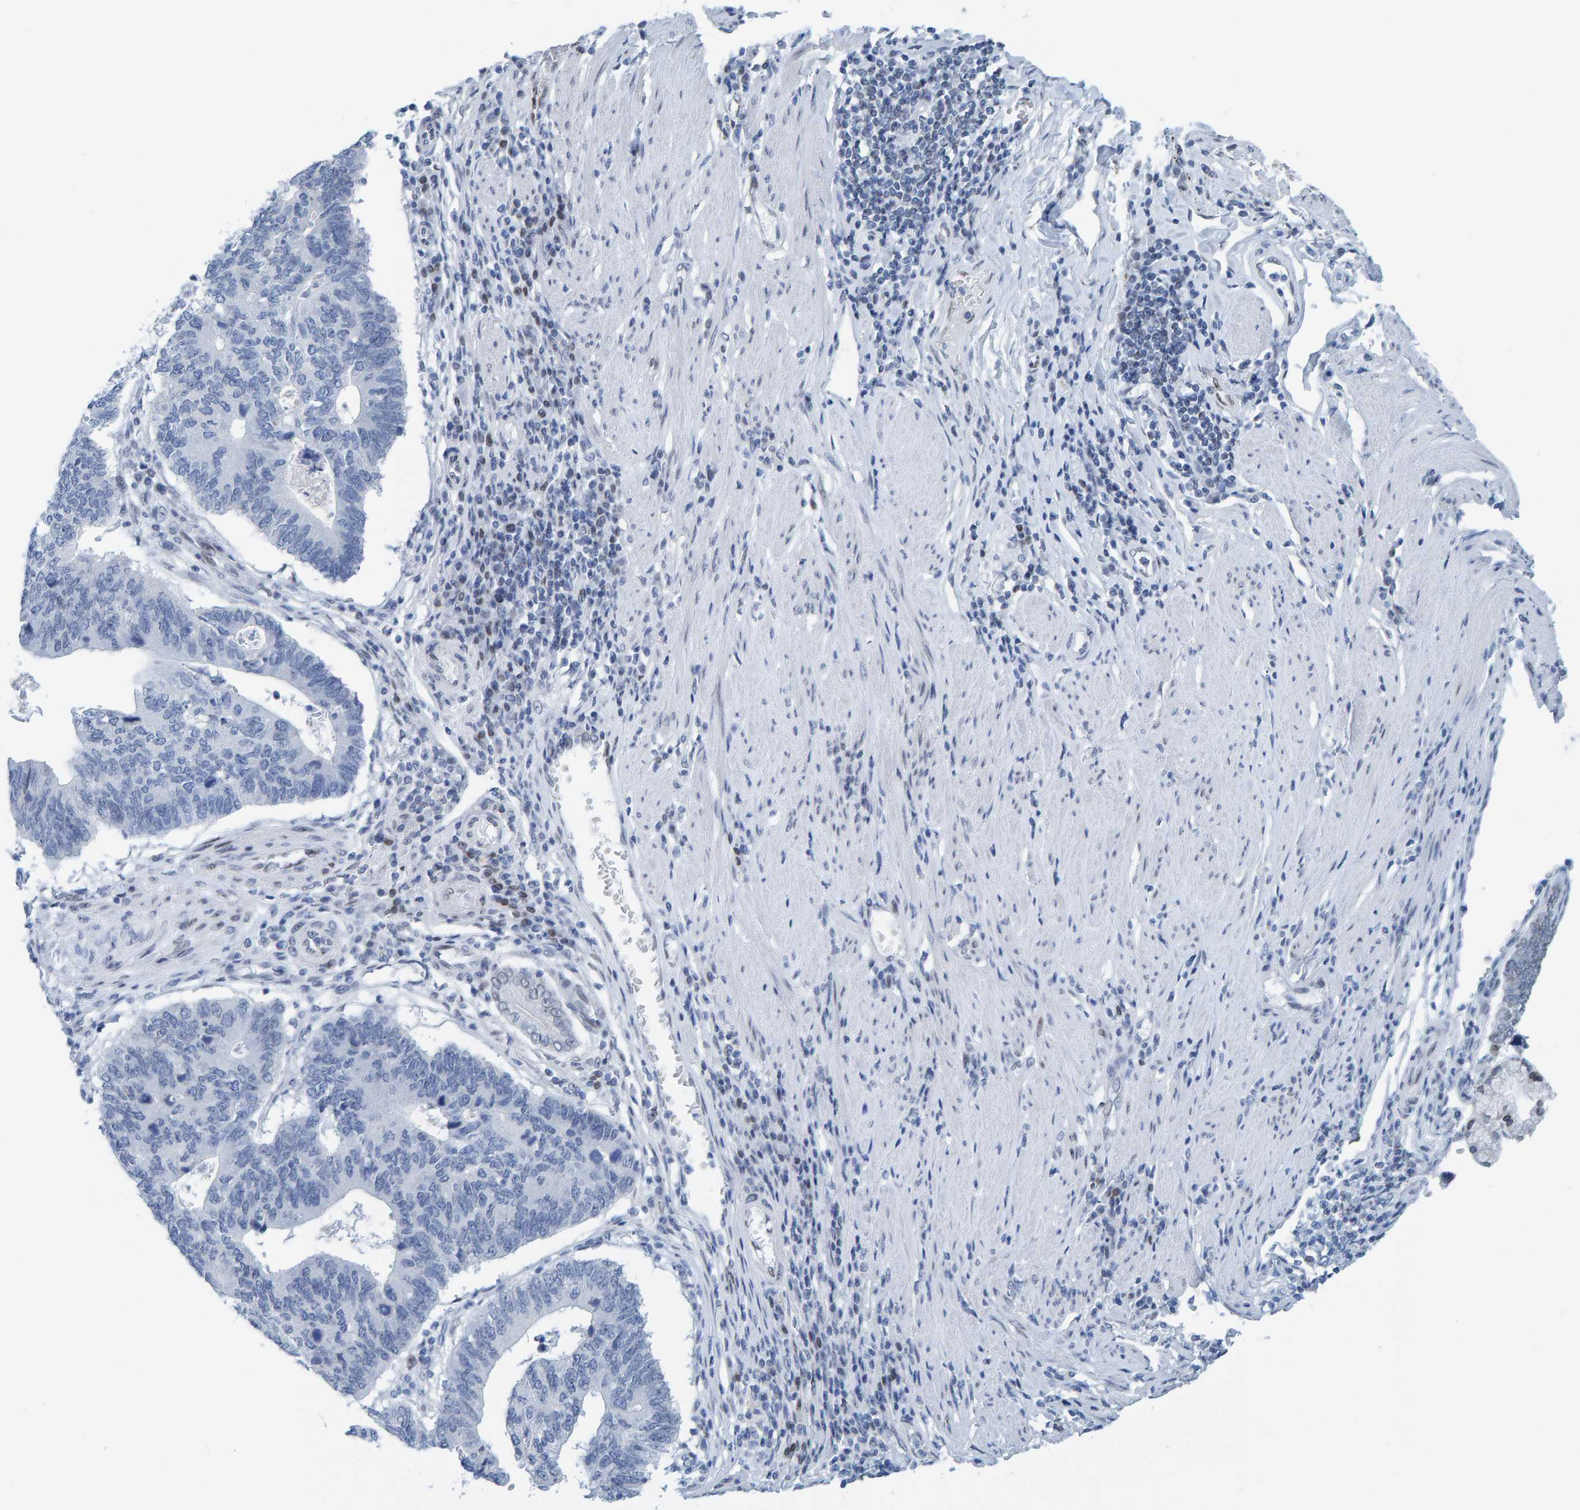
{"staining": {"intensity": "negative", "quantity": "none", "location": "none"}, "tissue": "stomach cancer", "cell_type": "Tumor cells", "image_type": "cancer", "snomed": [{"axis": "morphology", "description": "Adenocarcinoma, NOS"}, {"axis": "topography", "description": "Stomach"}], "caption": "DAB (3,3'-diaminobenzidine) immunohistochemical staining of adenocarcinoma (stomach) reveals no significant expression in tumor cells. (IHC, brightfield microscopy, high magnification).", "gene": "LMNB2", "patient": {"sex": "male", "age": 59}}